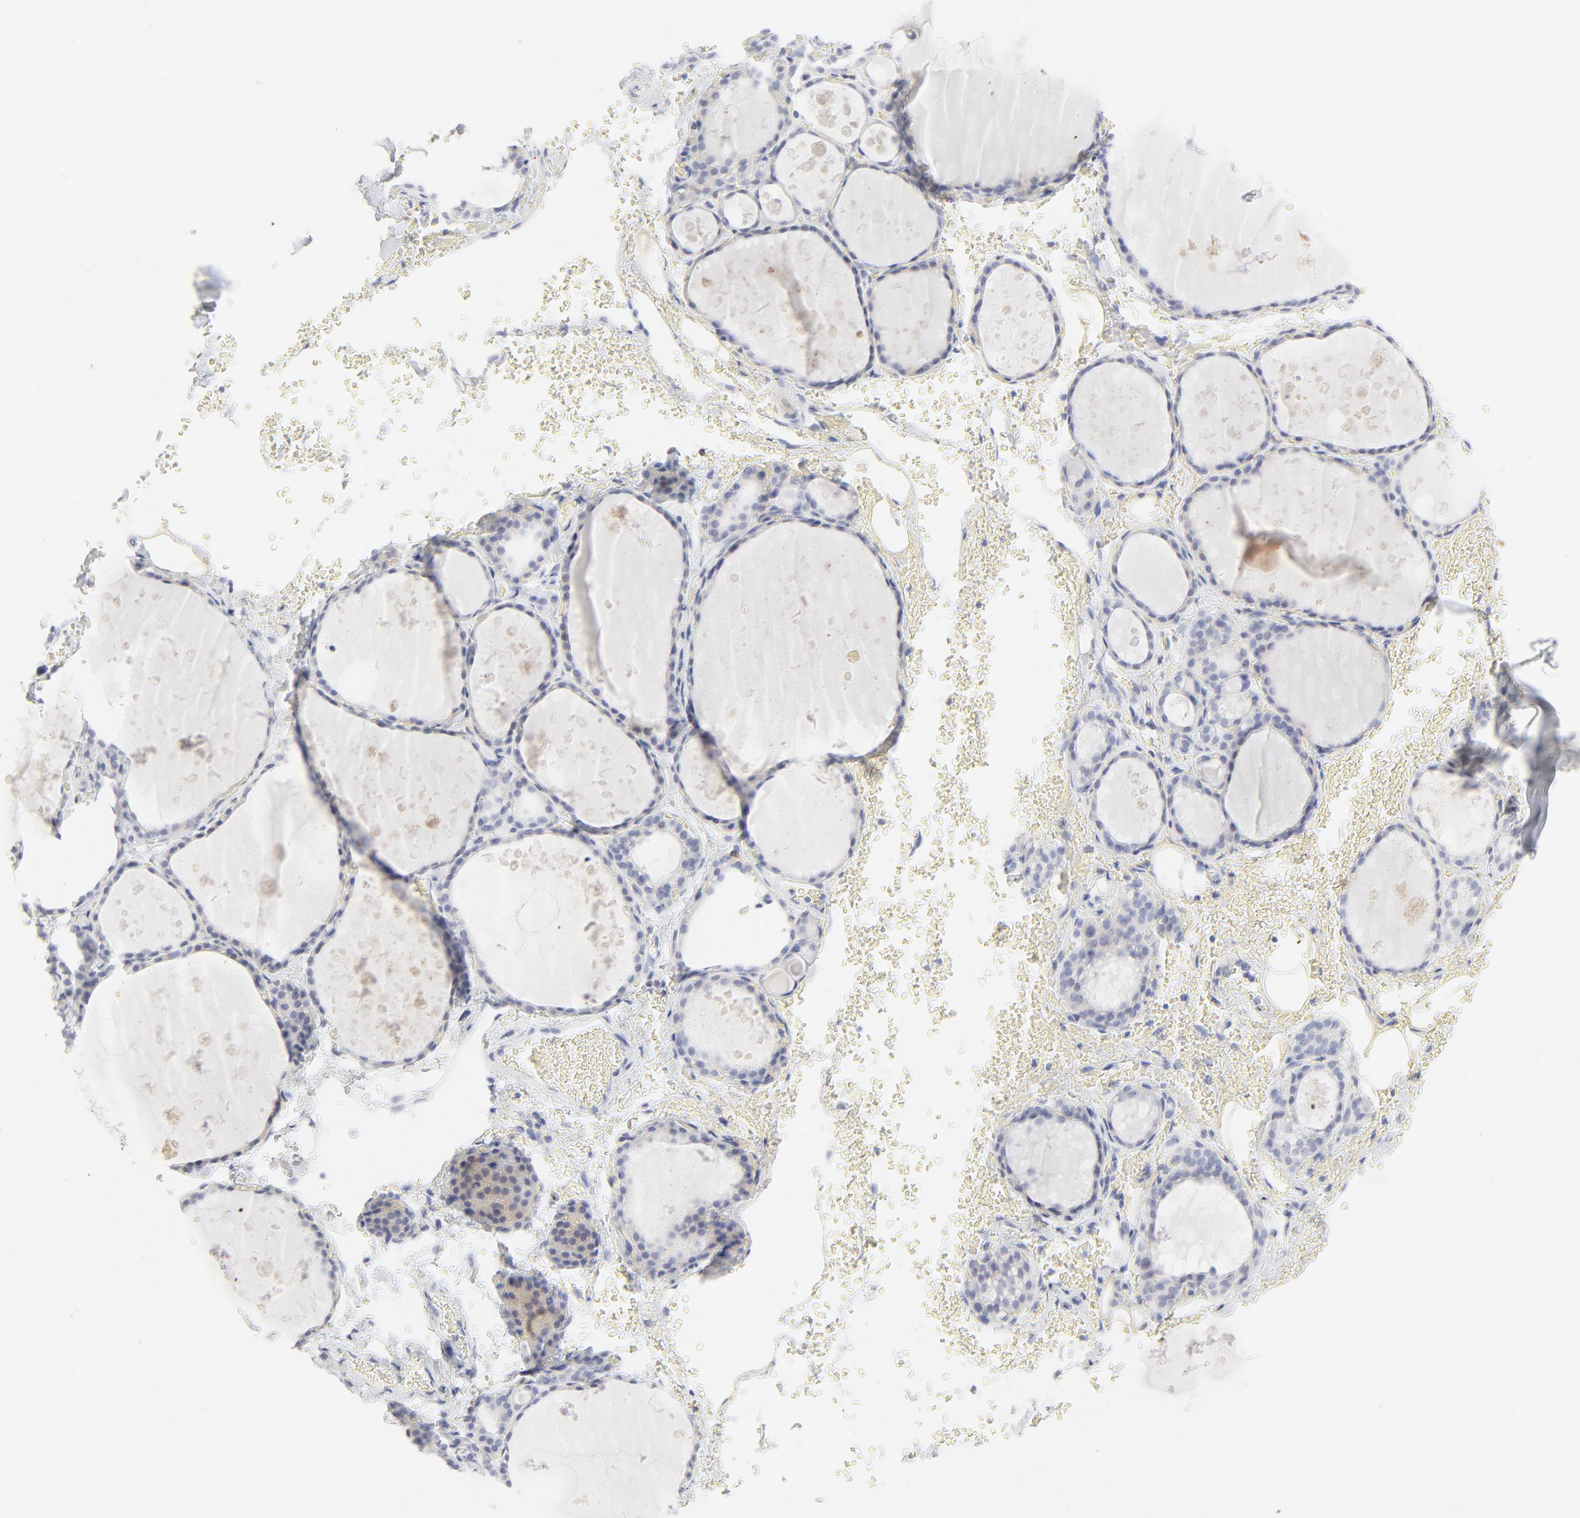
{"staining": {"intensity": "negative", "quantity": "none", "location": "none"}, "tissue": "thyroid gland", "cell_type": "Glandular cells", "image_type": "normal", "snomed": [{"axis": "morphology", "description": "Normal tissue, NOS"}, {"axis": "topography", "description": "Thyroid gland"}], "caption": "Glandular cells are negative for protein expression in normal human thyroid gland. (Stains: DAB immunohistochemistry with hematoxylin counter stain, Microscopy: brightfield microscopy at high magnification).", "gene": "CCR7", "patient": {"sex": "male", "age": 61}}